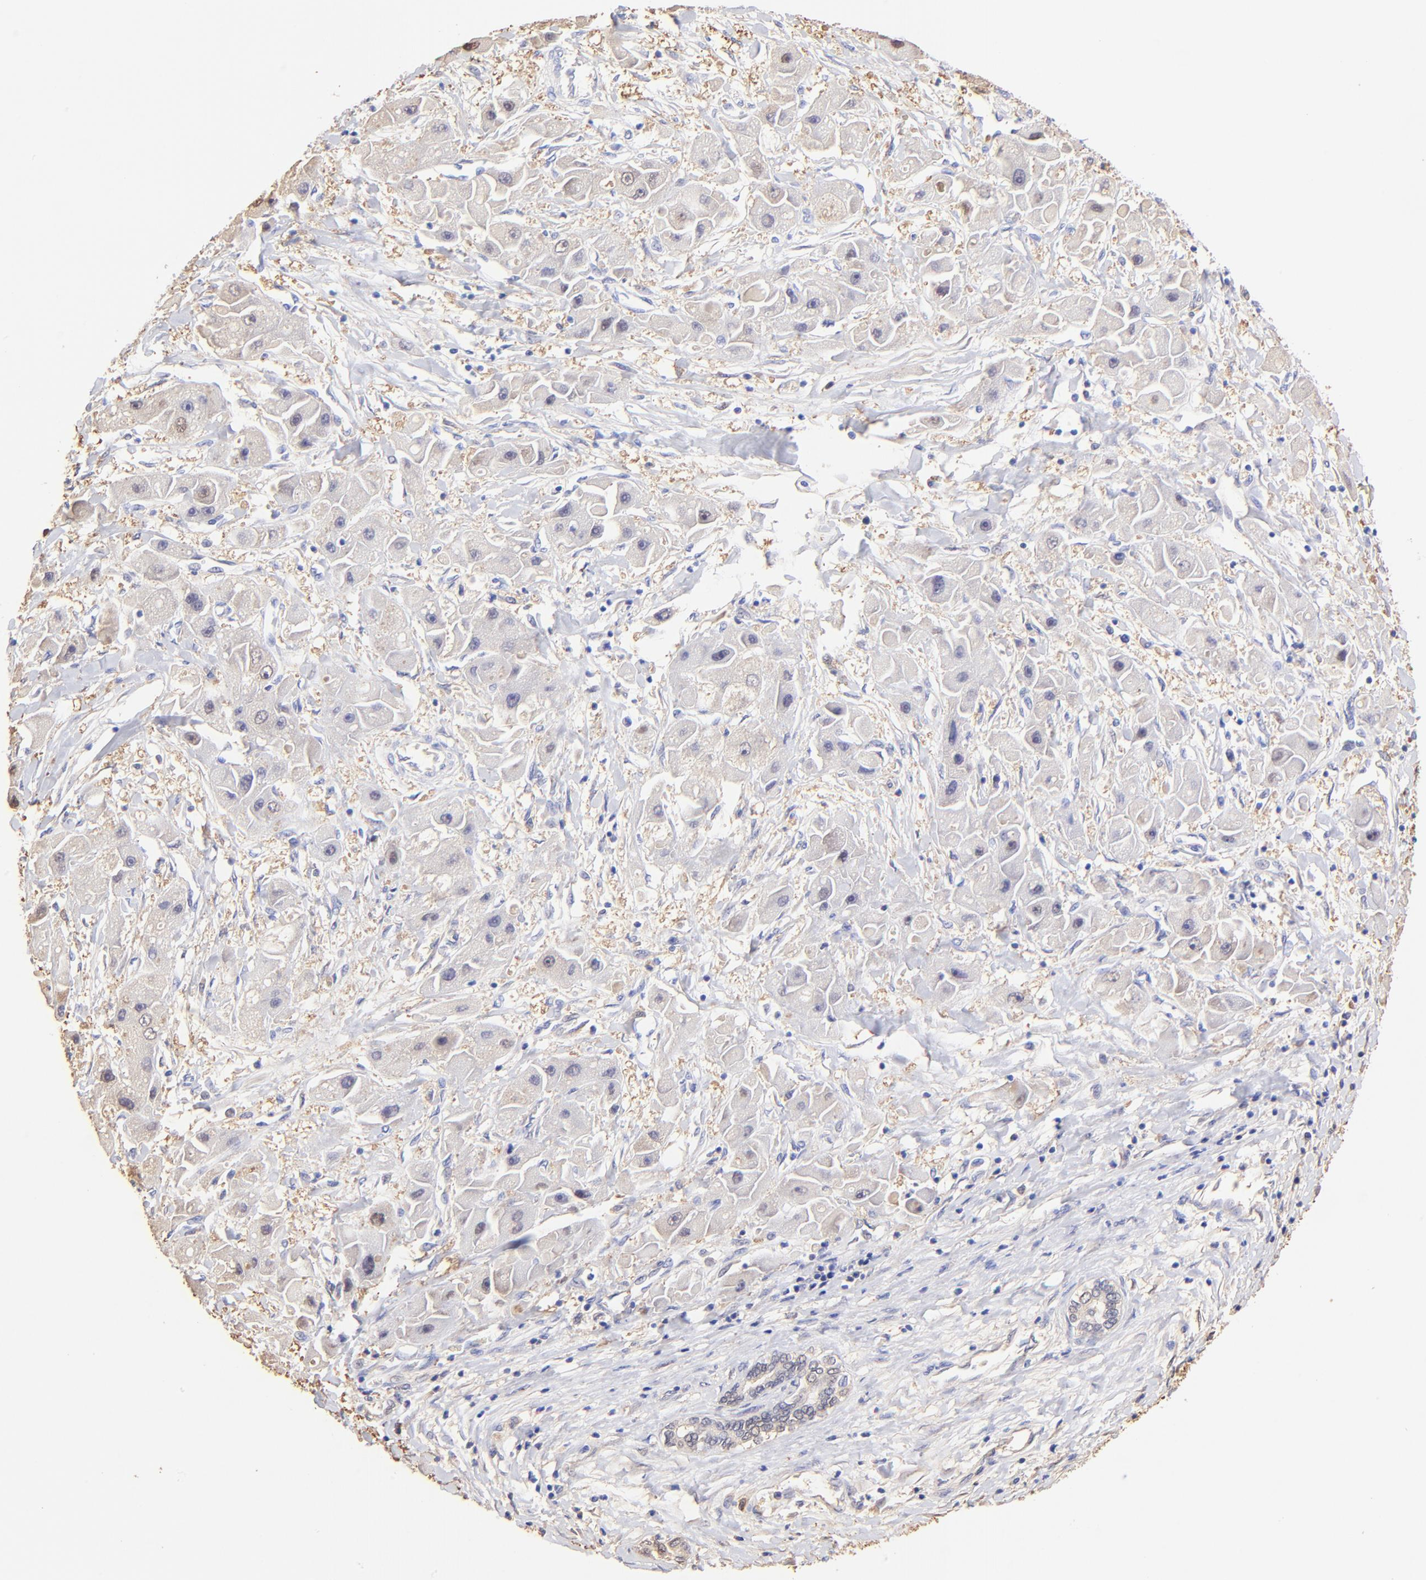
{"staining": {"intensity": "weak", "quantity": "<25%", "location": "cytoplasmic/membranous,nuclear"}, "tissue": "liver cancer", "cell_type": "Tumor cells", "image_type": "cancer", "snomed": [{"axis": "morphology", "description": "Carcinoma, Hepatocellular, NOS"}, {"axis": "topography", "description": "Liver"}], "caption": "Protein analysis of liver cancer (hepatocellular carcinoma) reveals no significant positivity in tumor cells.", "gene": "ALDH1A1", "patient": {"sex": "male", "age": 24}}